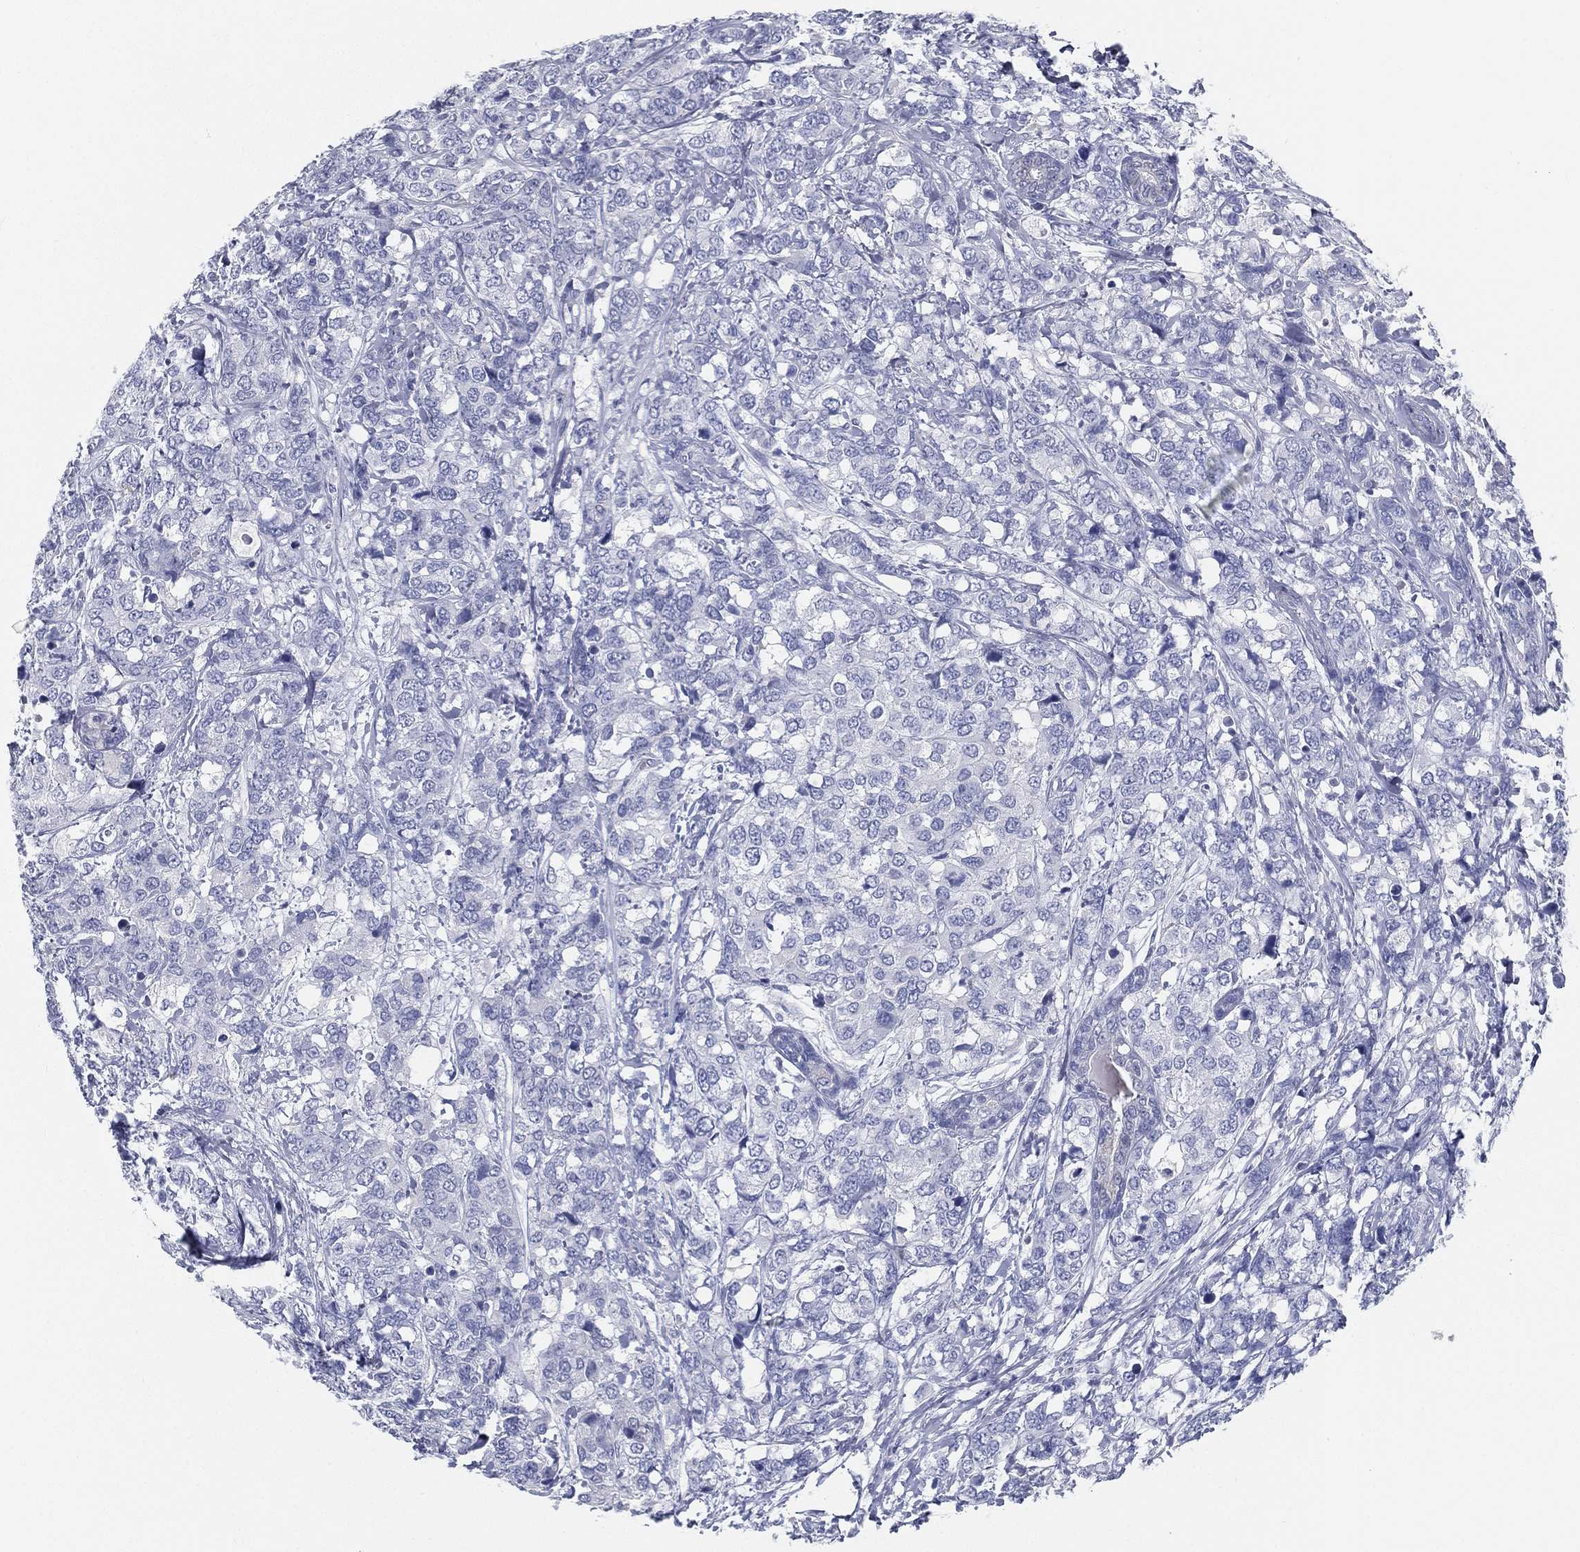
{"staining": {"intensity": "negative", "quantity": "none", "location": "none"}, "tissue": "breast cancer", "cell_type": "Tumor cells", "image_type": "cancer", "snomed": [{"axis": "morphology", "description": "Lobular carcinoma"}, {"axis": "topography", "description": "Breast"}], "caption": "Immunohistochemistry photomicrograph of breast cancer stained for a protein (brown), which displays no staining in tumor cells. The staining is performed using DAB (3,3'-diaminobenzidine) brown chromogen with nuclei counter-stained in using hematoxylin.", "gene": "STS", "patient": {"sex": "female", "age": 59}}